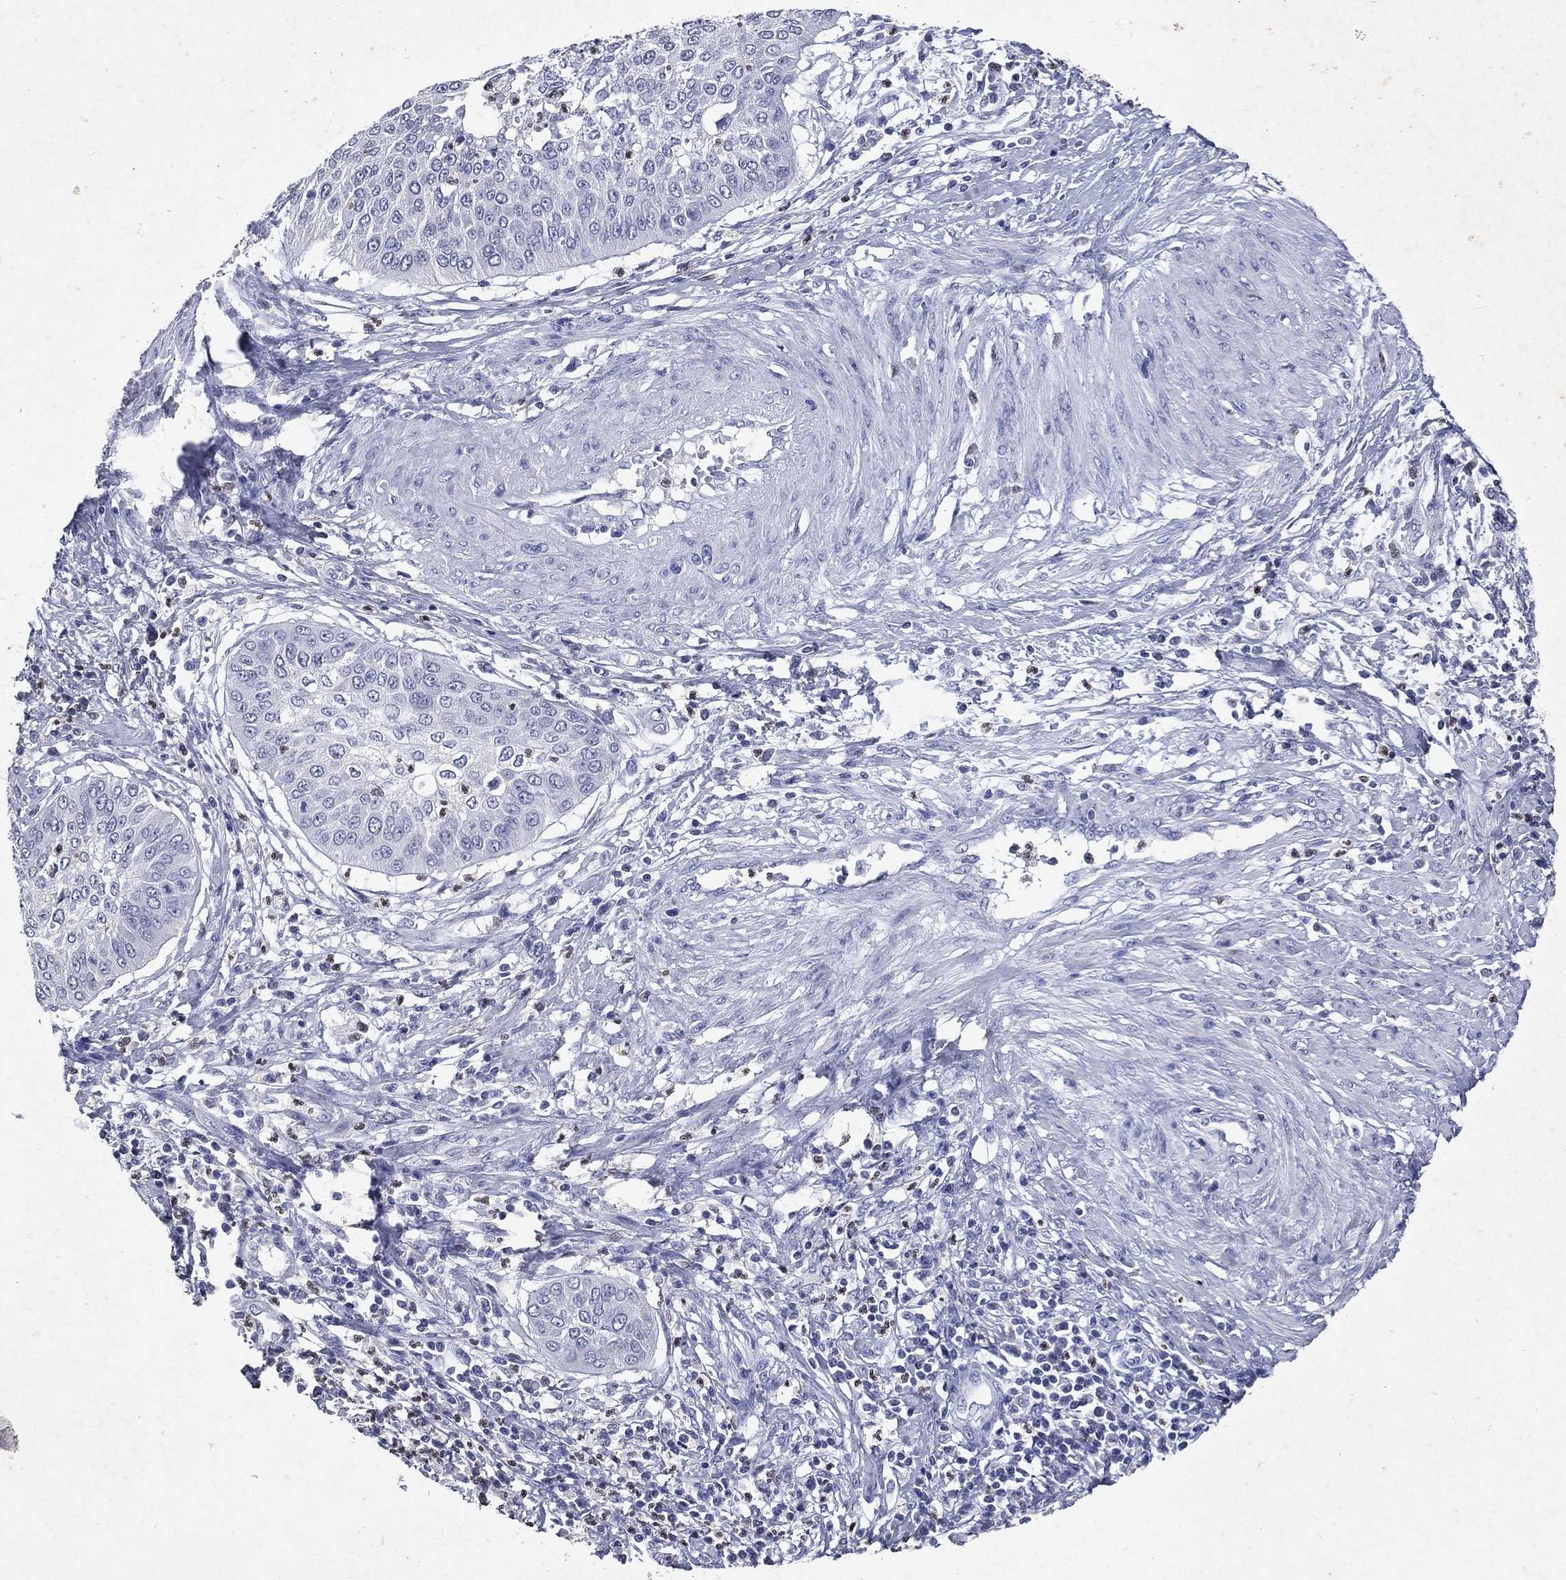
{"staining": {"intensity": "negative", "quantity": "none", "location": "none"}, "tissue": "cervical cancer", "cell_type": "Tumor cells", "image_type": "cancer", "snomed": [{"axis": "morphology", "description": "Normal tissue, NOS"}, {"axis": "morphology", "description": "Squamous cell carcinoma, NOS"}, {"axis": "topography", "description": "Cervix"}], "caption": "High magnification brightfield microscopy of squamous cell carcinoma (cervical) stained with DAB (brown) and counterstained with hematoxylin (blue): tumor cells show no significant expression.", "gene": "SLC34A2", "patient": {"sex": "female", "age": 39}}